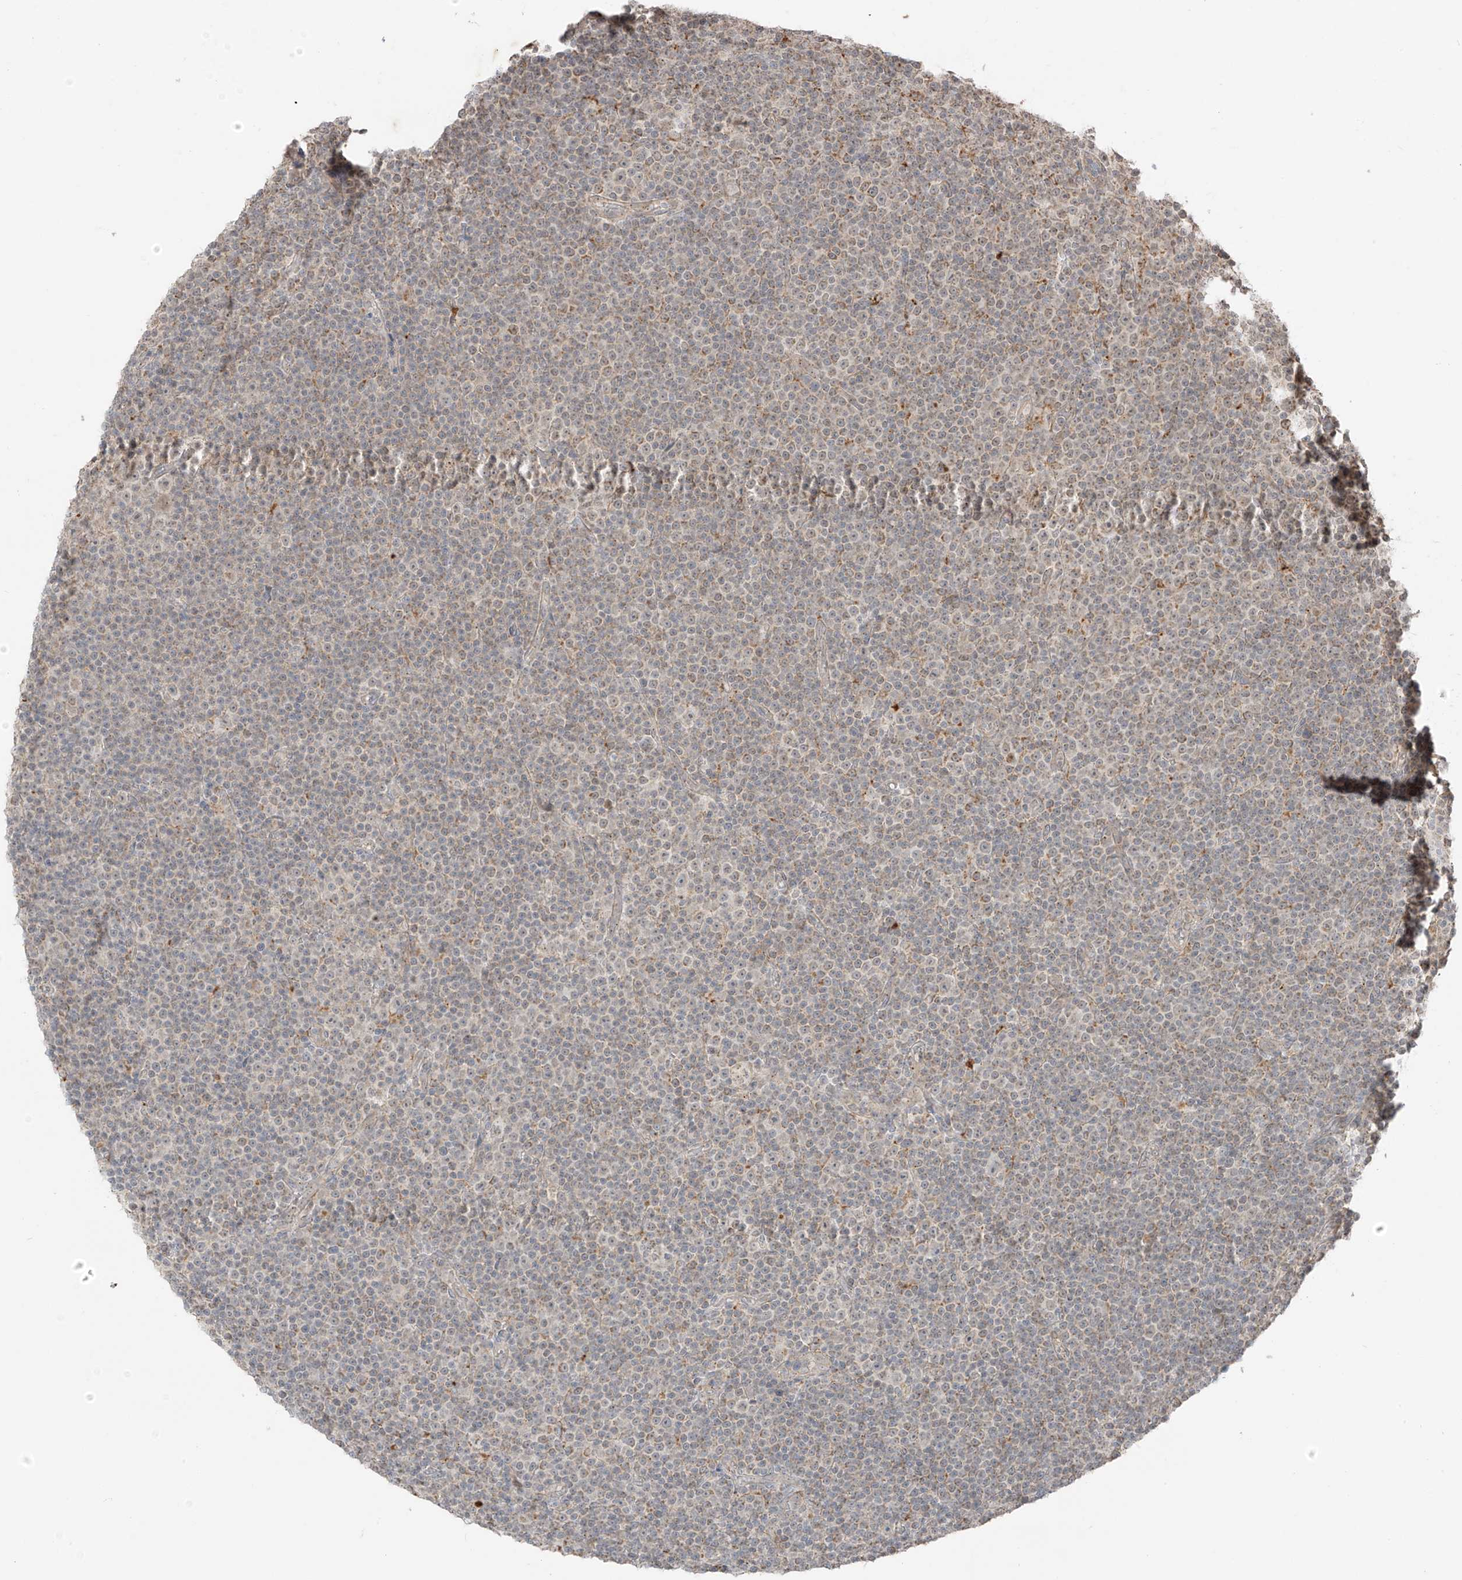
{"staining": {"intensity": "moderate", "quantity": "<25%", "location": "cytoplasmic/membranous"}, "tissue": "lymphoma", "cell_type": "Tumor cells", "image_type": "cancer", "snomed": [{"axis": "morphology", "description": "Malignant lymphoma, non-Hodgkin's type, Low grade"}, {"axis": "topography", "description": "Lymph node"}], "caption": "Protein expression analysis of lymphoma demonstrates moderate cytoplasmic/membranous staining in about <25% of tumor cells.", "gene": "N4BP3", "patient": {"sex": "female", "age": 67}}